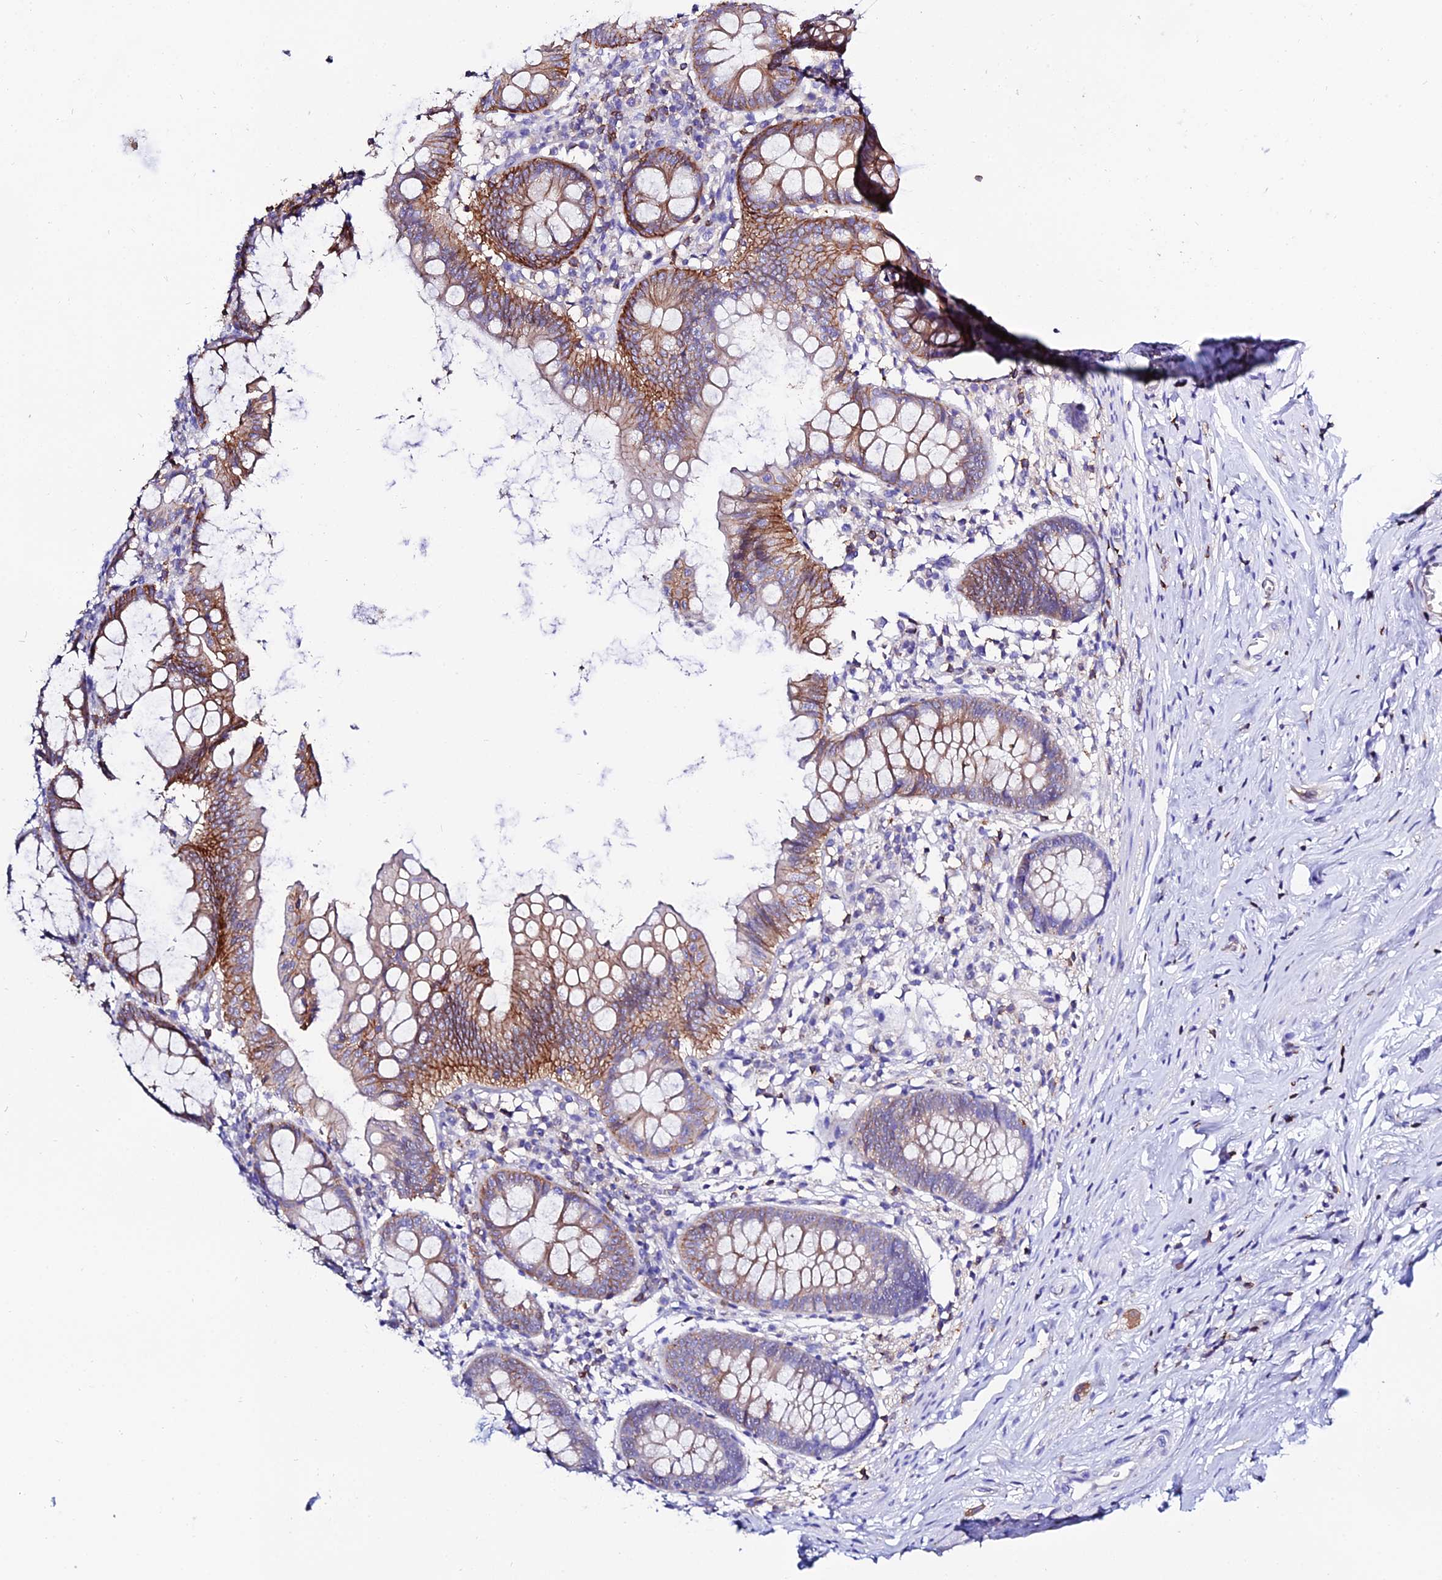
{"staining": {"intensity": "moderate", "quantity": "25%-75%", "location": "cytoplasmic/membranous"}, "tissue": "appendix", "cell_type": "Glandular cells", "image_type": "normal", "snomed": [{"axis": "morphology", "description": "Normal tissue, NOS"}, {"axis": "topography", "description": "Appendix"}], "caption": "Immunohistochemical staining of benign appendix displays medium levels of moderate cytoplasmic/membranous staining in approximately 25%-75% of glandular cells. Using DAB (3,3'-diaminobenzidine) (brown) and hematoxylin (blue) stains, captured at high magnification using brightfield microscopy.", "gene": "S100A16", "patient": {"sex": "female", "age": 51}}